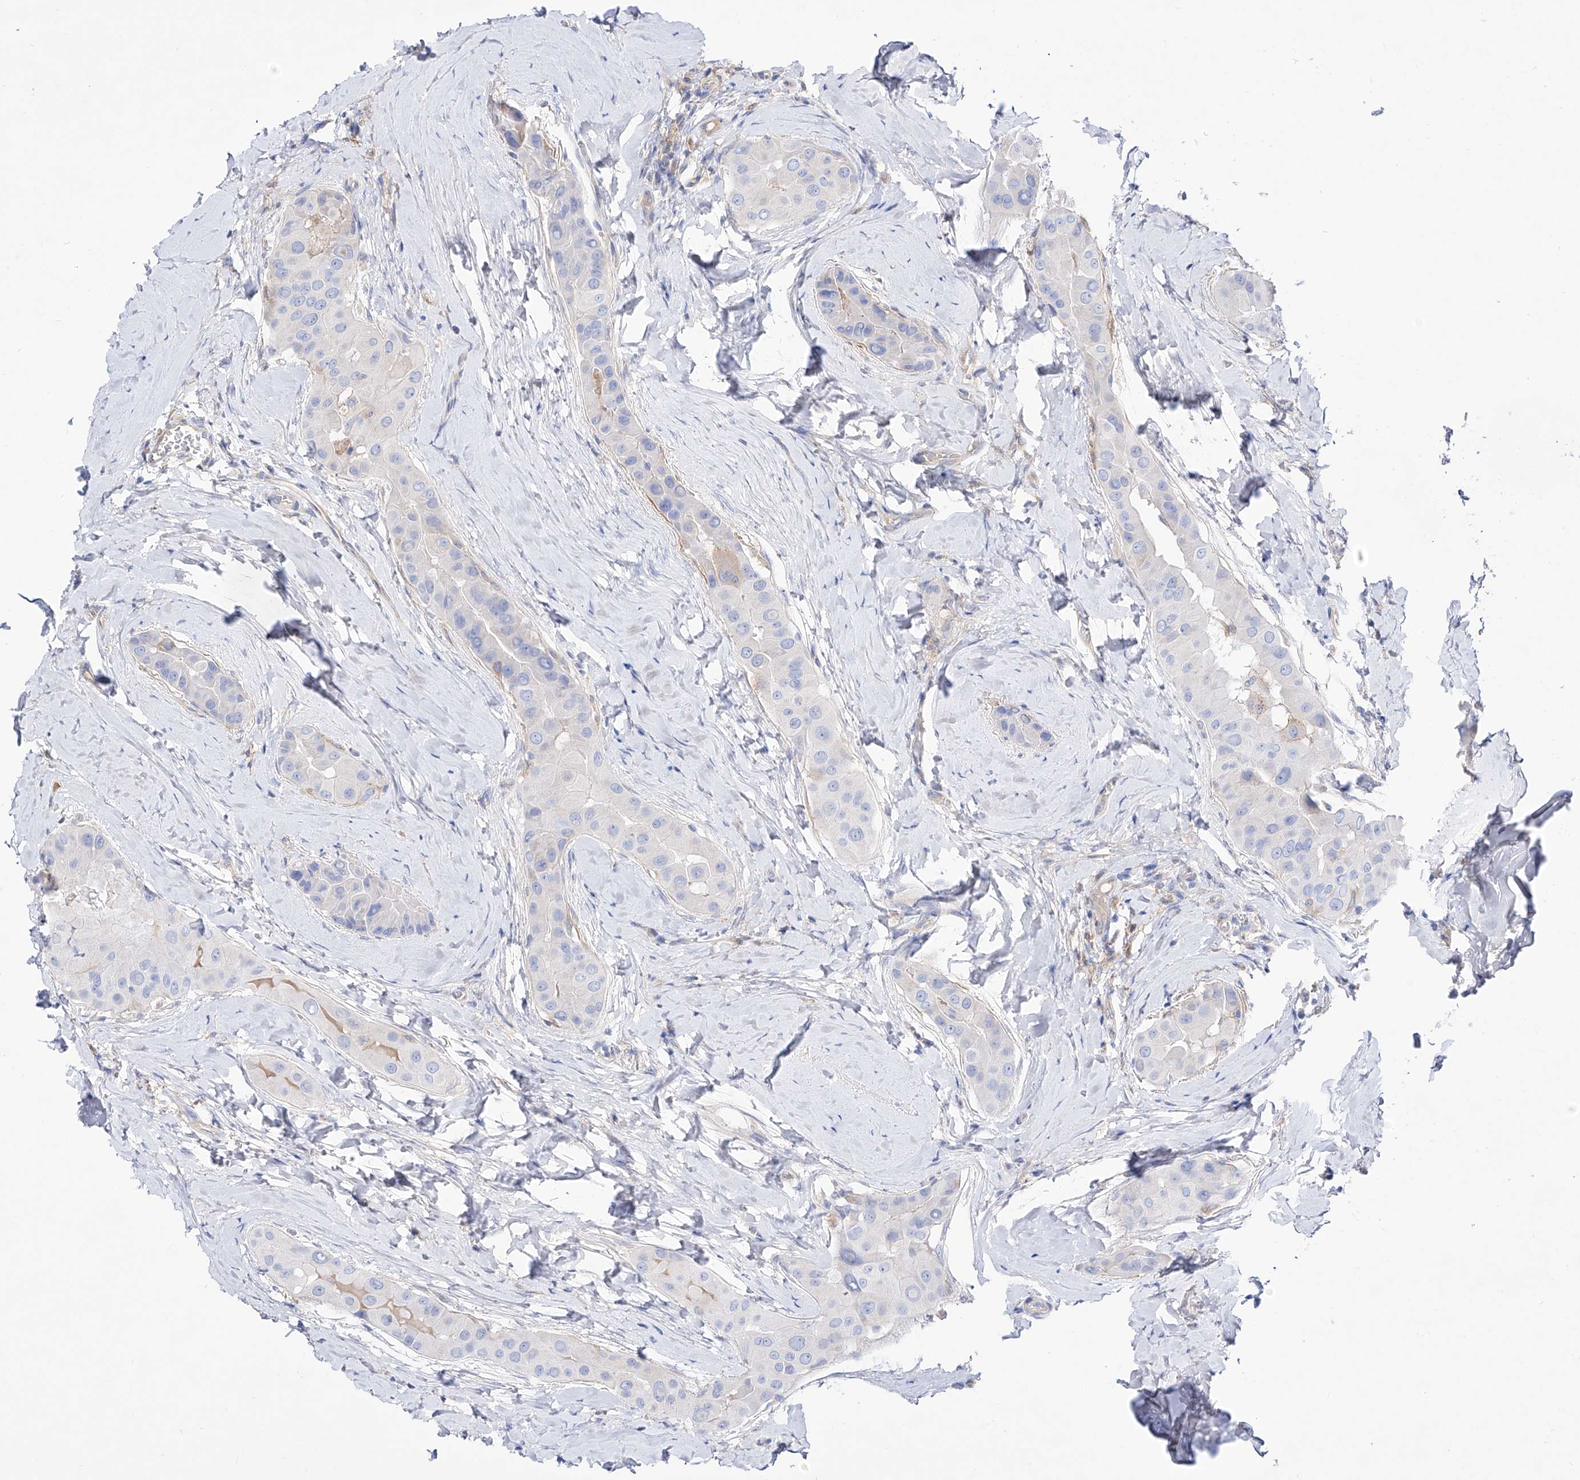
{"staining": {"intensity": "negative", "quantity": "none", "location": "none"}, "tissue": "thyroid cancer", "cell_type": "Tumor cells", "image_type": "cancer", "snomed": [{"axis": "morphology", "description": "Papillary adenocarcinoma, NOS"}, {"axis": "topography", "description": "Thyroid gland"}], "caption": "This is an immunohistochemistry (IHC) photomicrograph of human thyroid papillary adenocarcinoma. There is no staining in tumor cells.", "gene": "ZNF653", "patient": {"sex": "male", "age": 33}}